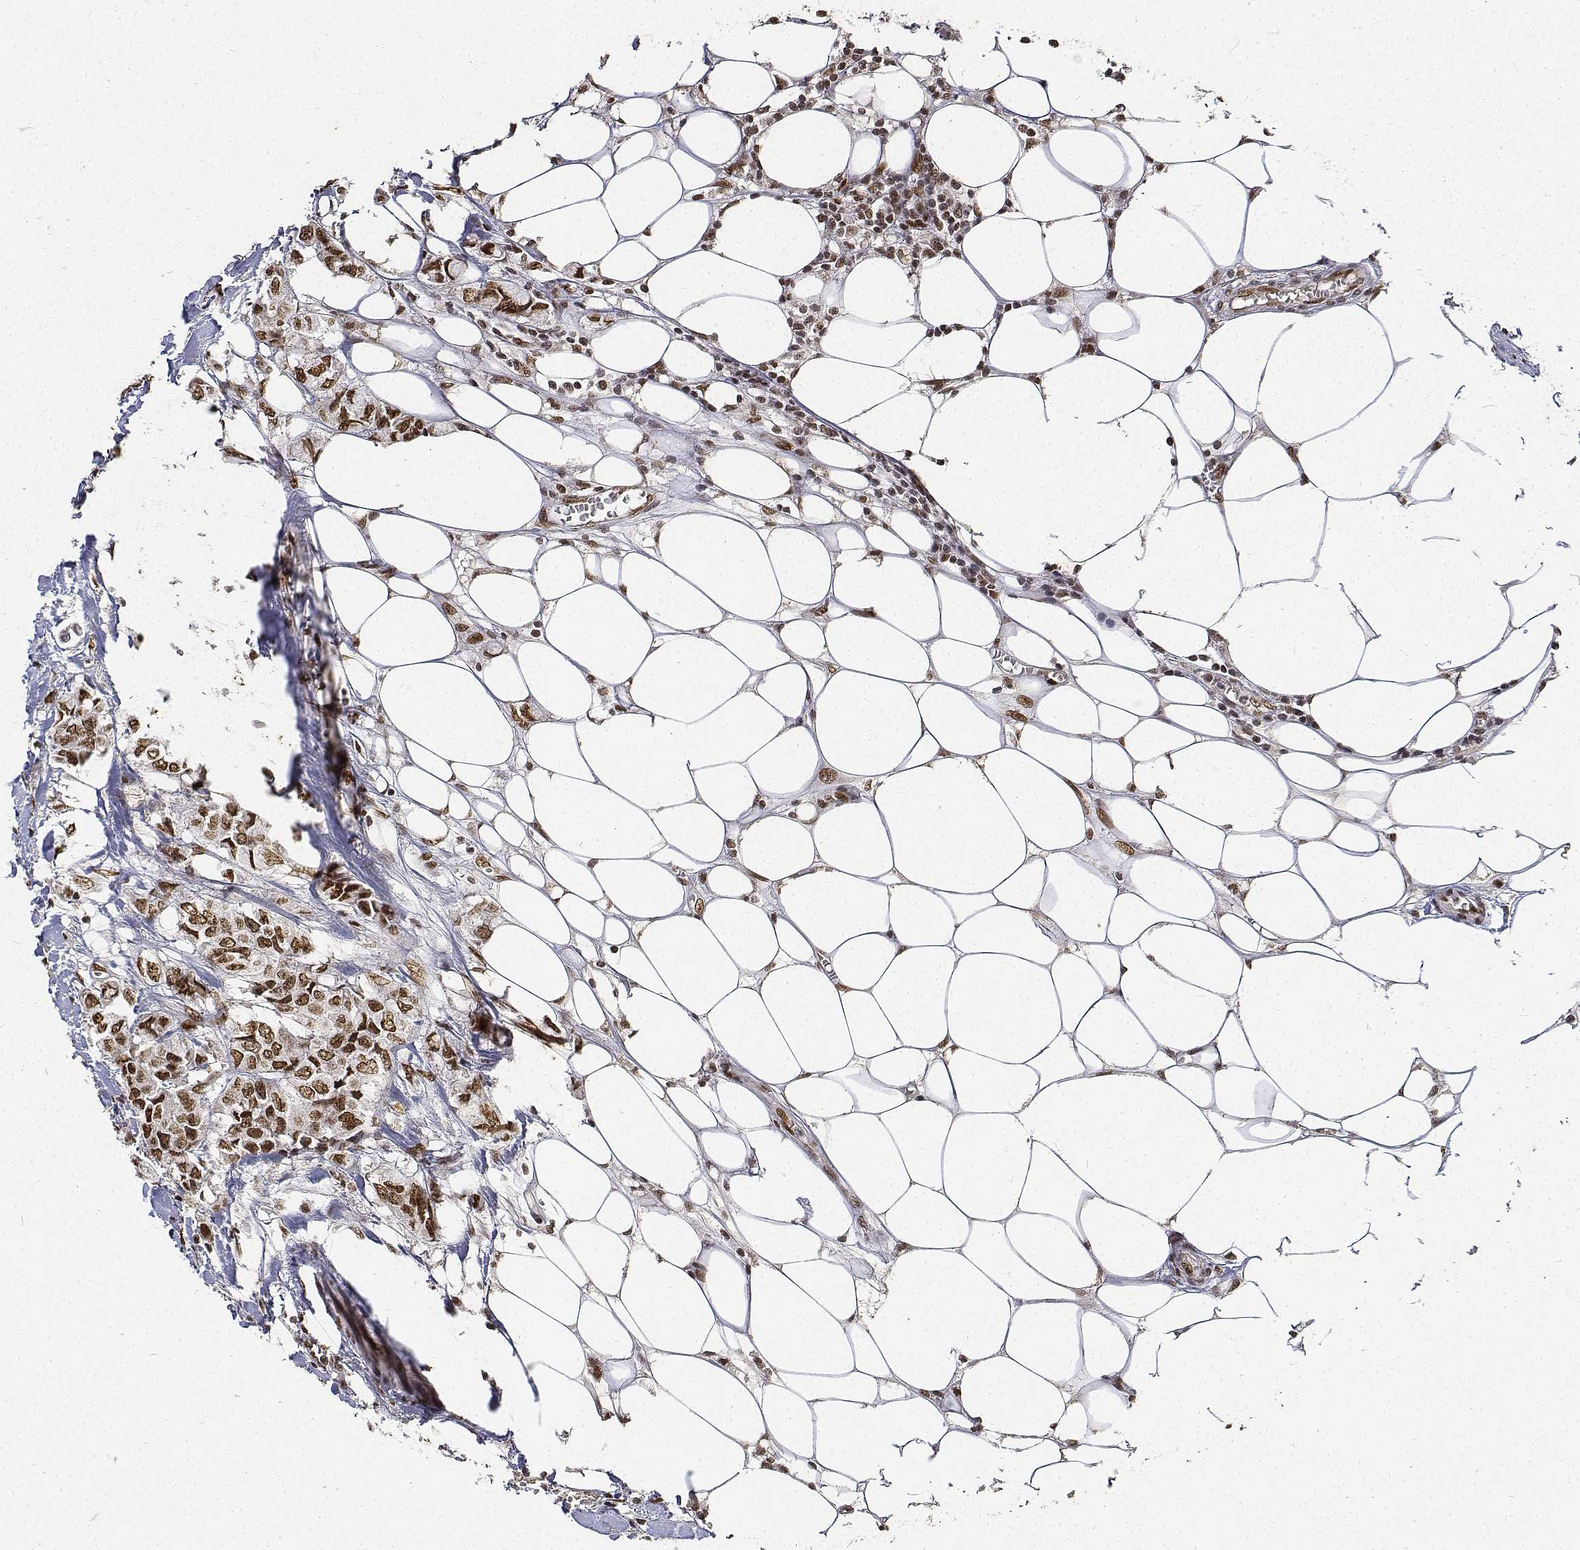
{"staining": {"intensity": "moderate", "quantity": ">75%", "location": "nuclear"}, "tissue": "breast cancer", "cell_type": "Tumor cells", "image_type": "cancer", "snomed": [{"axis": "morphology", "description": "Duct carcinoma"}, {"axis": "topography", "description": "Breast"}], "caption": "Immunohistochemical staining of breast cancer (invasive ductal carcinoma) exhibits moderate nuclear protein positivity in about >75% of tumor cells. (Stains: DAB in brown, nuclei in blue, Microscopy: brightfield microscopy at high magnification).", "gene": "ATRX", "patient": {"sex": "female", "age": 85}}